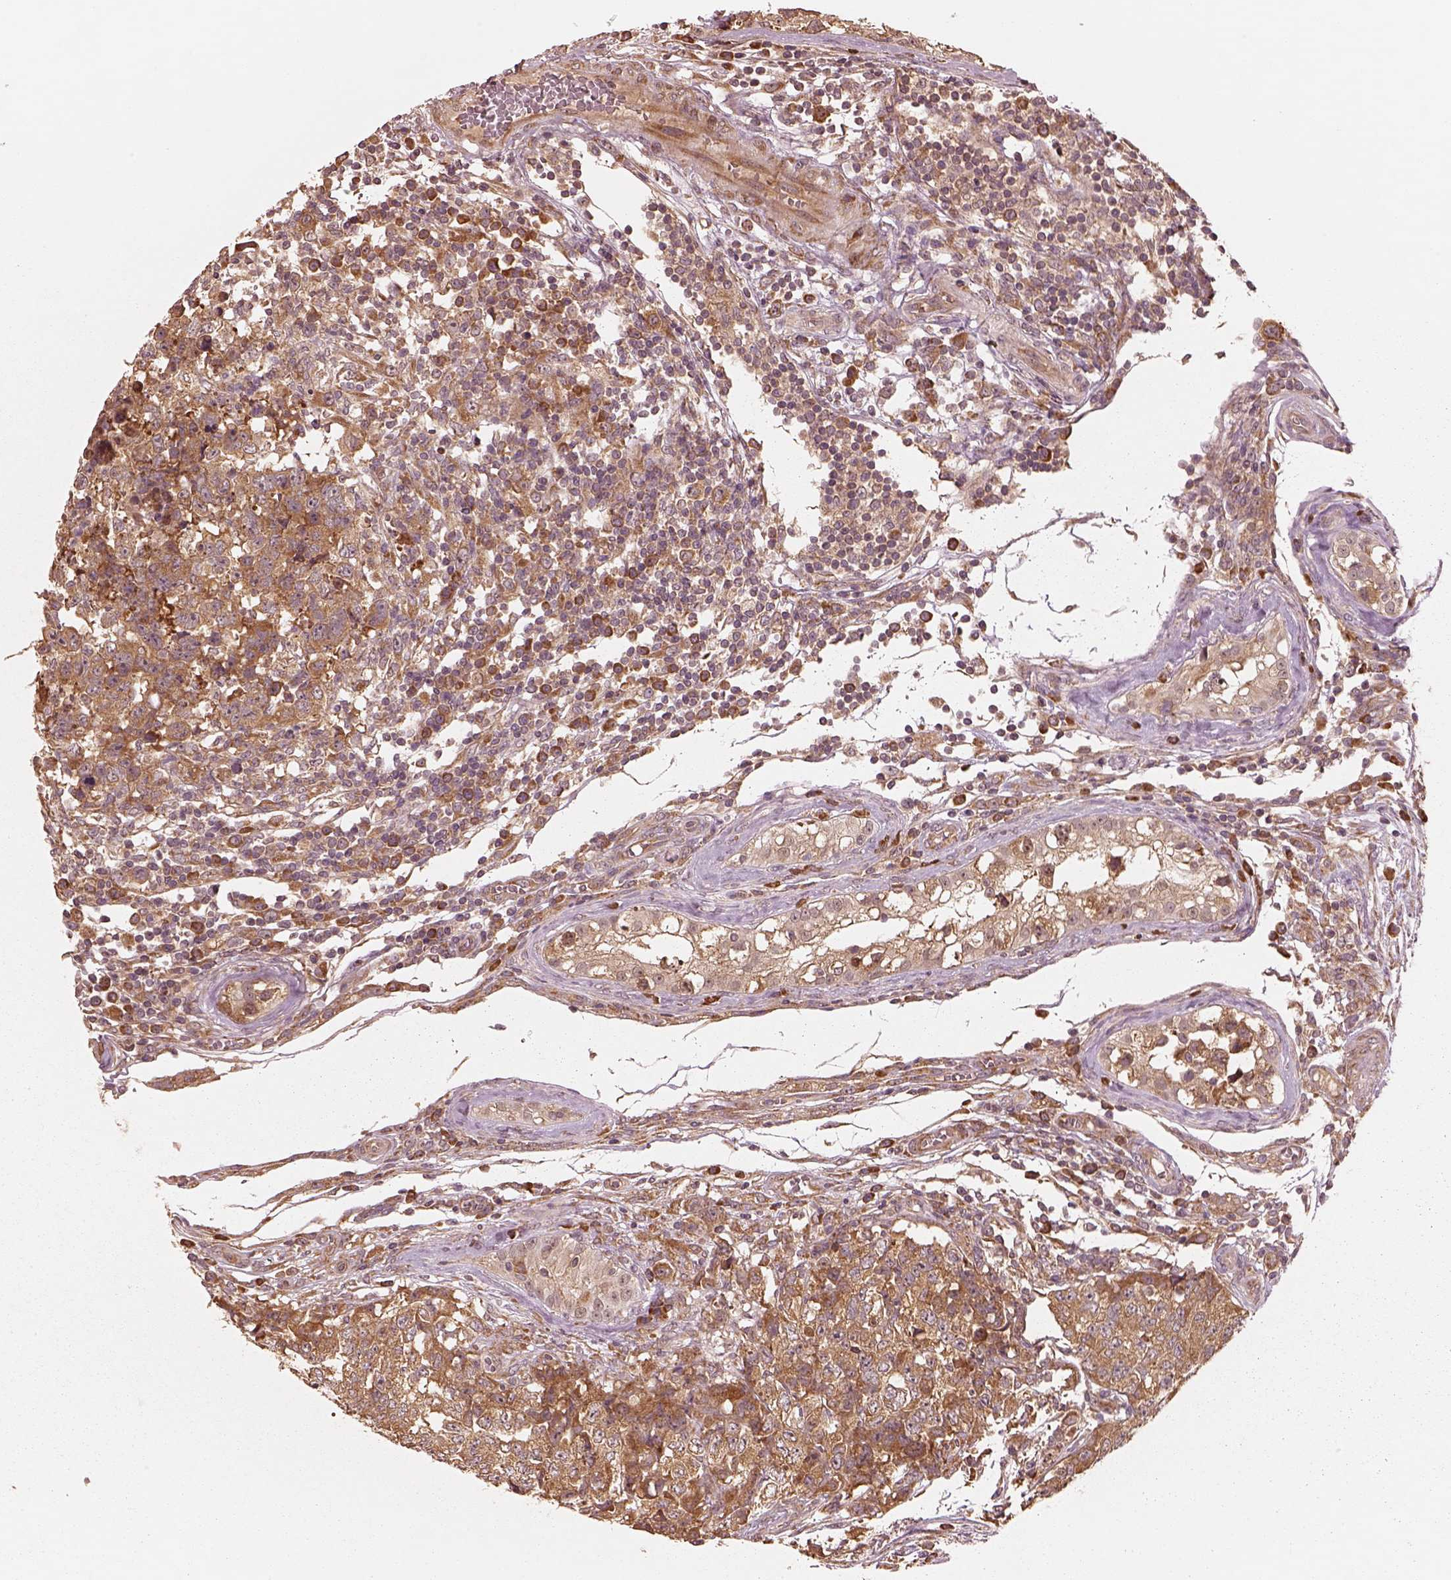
{"staining": {"intensity": "moderate", "quantity": ">75%", "location": "cytoplasmic/membranous"}, "tissue": "testis cancer", "cell_type": "Tumor cells", "image_type": "cancer", "snomed": [{"axis": "morphology", "description": "Carcinoma, Embryonal, NOS"}, {"axis": "topography", "description": "Testis"}], "caption": "Protein expression analysis of human testis cancer (embryonal carcinoma) reveals moderate cytoplasmic/membranous staining in approximately >75% of tumor cells.", "gene": "RPS5", "patient": {"sex": "male", "age": 23}}